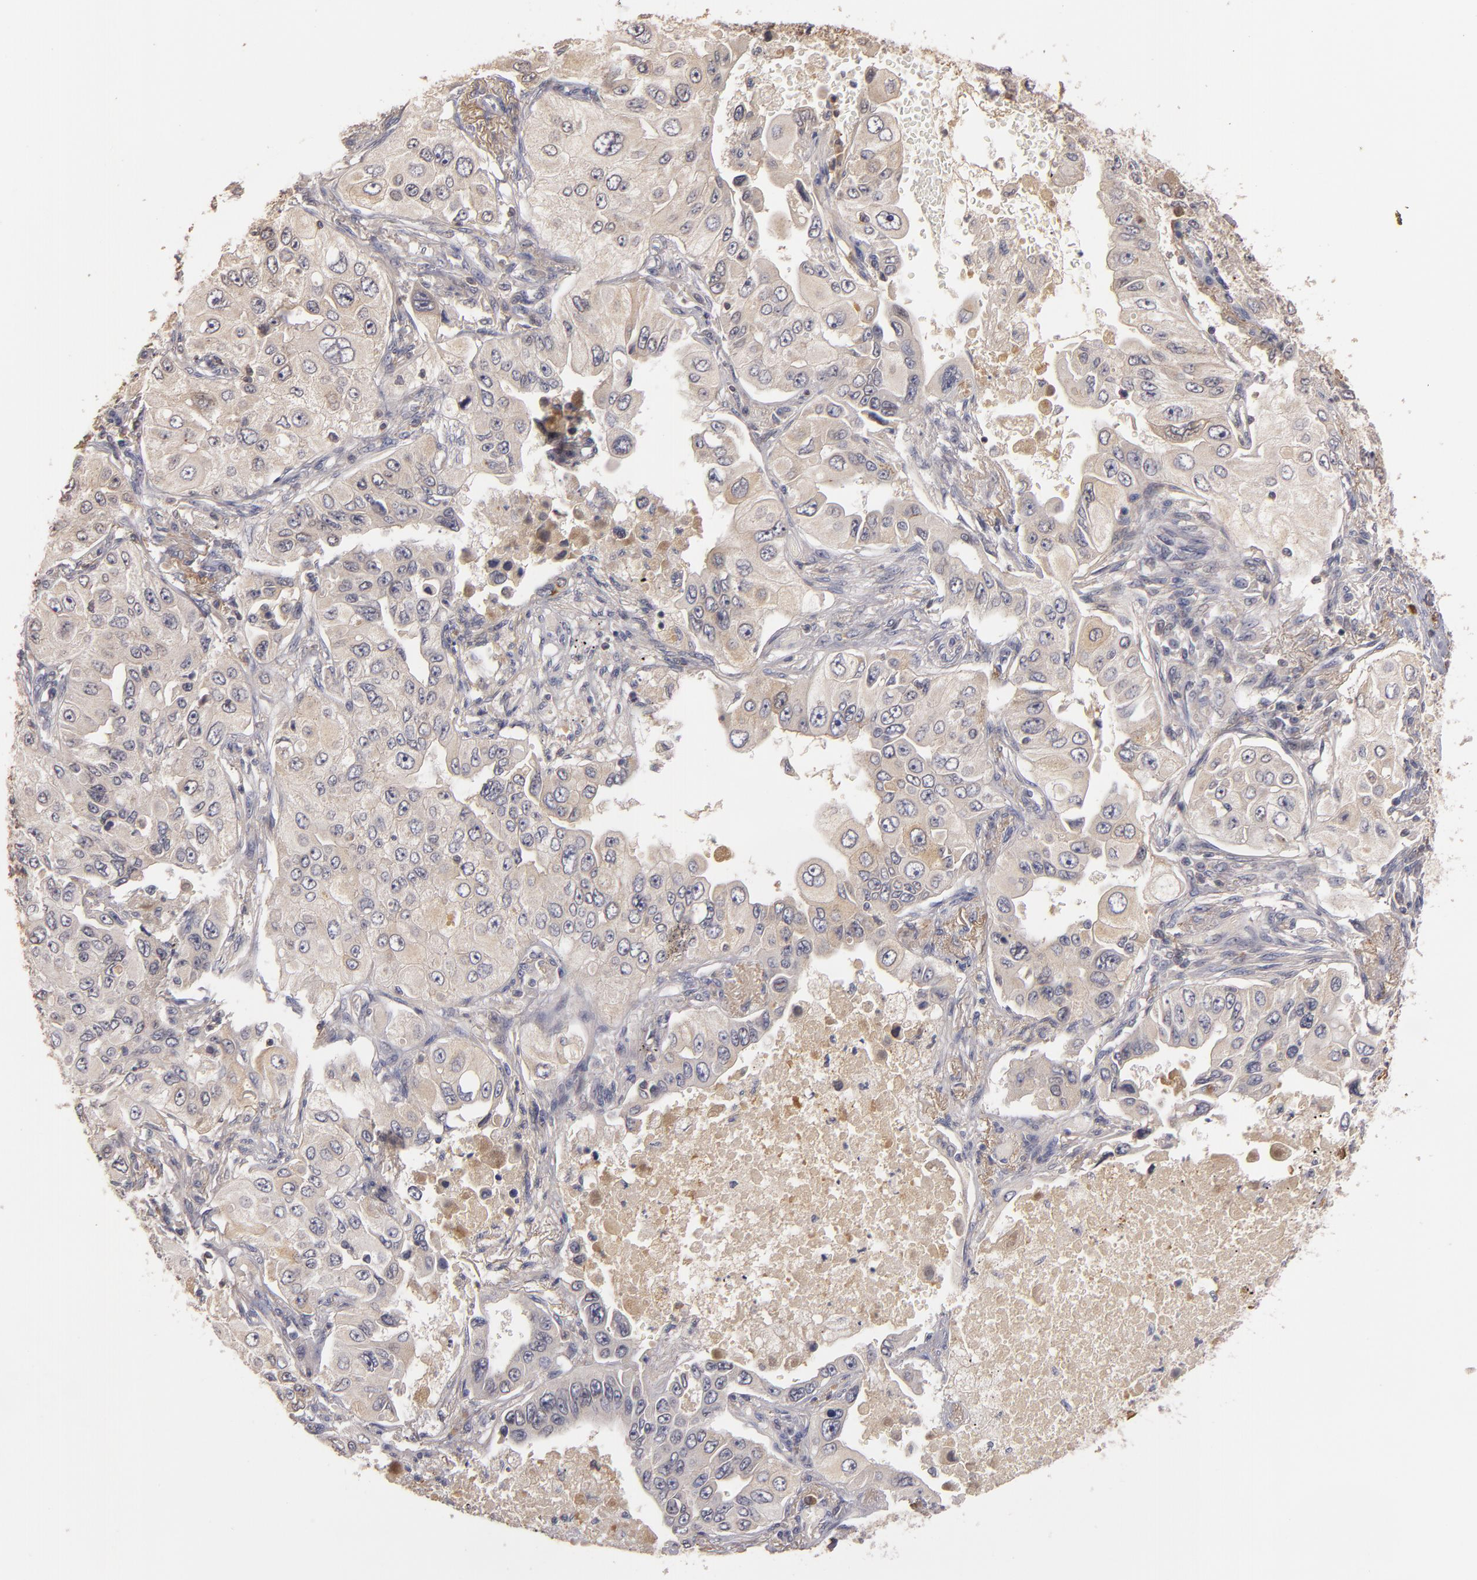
{"staining": {"intensity": "negative", "quantity": "none", "location": "none"}, "tissue": "lung cancer", "cell_type": "Tumor cells", "image_type": "cancer", "snomed": [{"axis": "morphology", "description": "Adenocarcinoma, NOS"}, {"axis": "topography", "description": "Lung"}], "caption": "This is an immunohistochemistry histopathology image of lung cancer (adenocarcinoma). There is no expression in tumor cells.", "gene": "MBL2", "patient": {"sex": "male", "age": 84}}